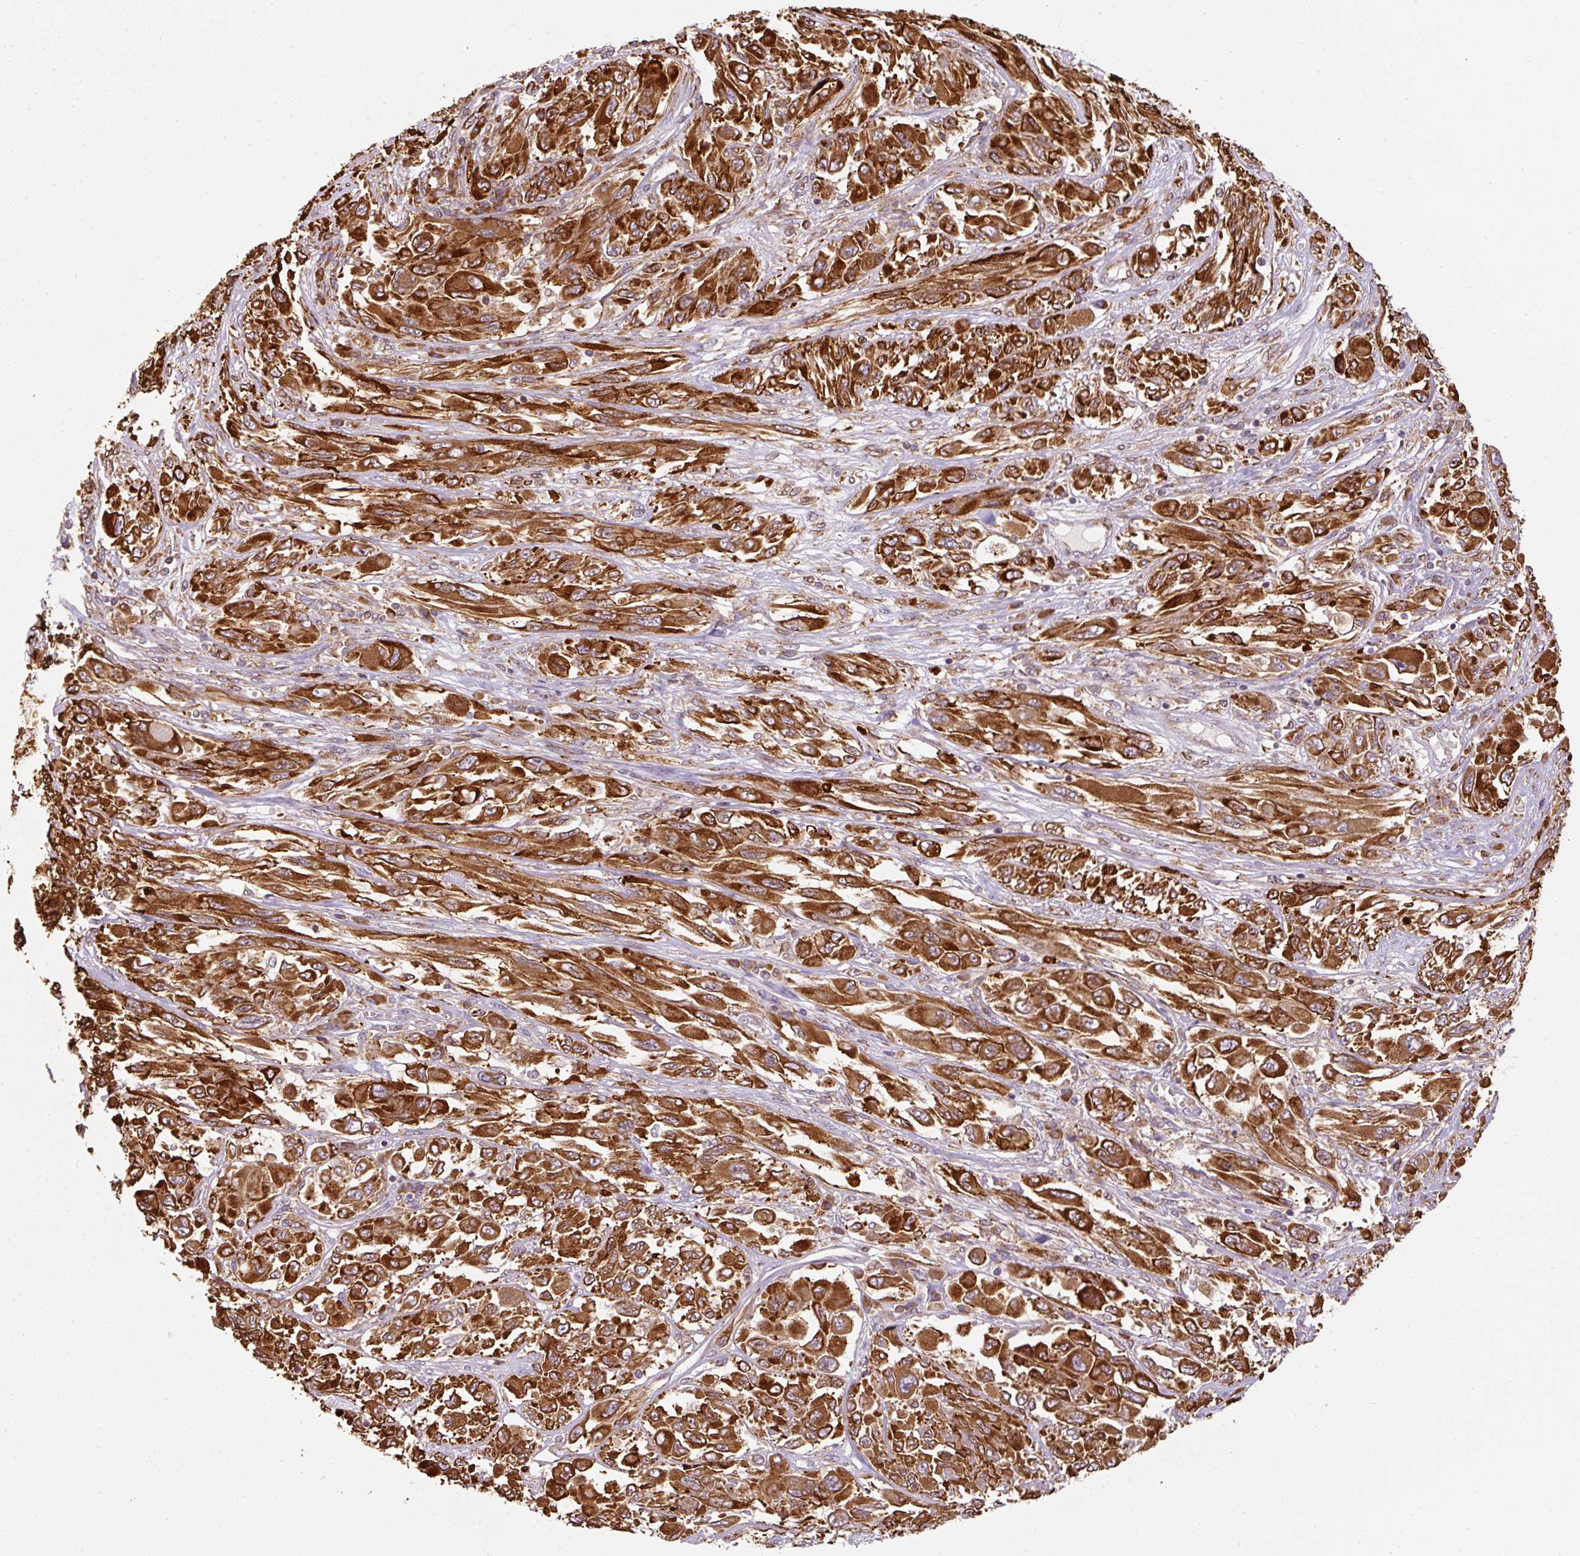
{"staining": {"intensity": "strong", "quantity": ">75%", "location": "cytoplasmic/membranous"}, "tissue": "melanoma", "cell_type": "Tumor cells", "image_type": "cancer", "snomed": [{"axis": "morphology", "description": "Malignant melanoma, NOS"}, {"axis": "topography", "description": "Skin"}], "caption": "This photomicrograph reveals IHC staining of human melanoma, with high strong cytoplasmic/membranous expression in about >75% of tumor cells.", "gene": "PRKCSH", "patient": {"sex": "female", "age": 91}}